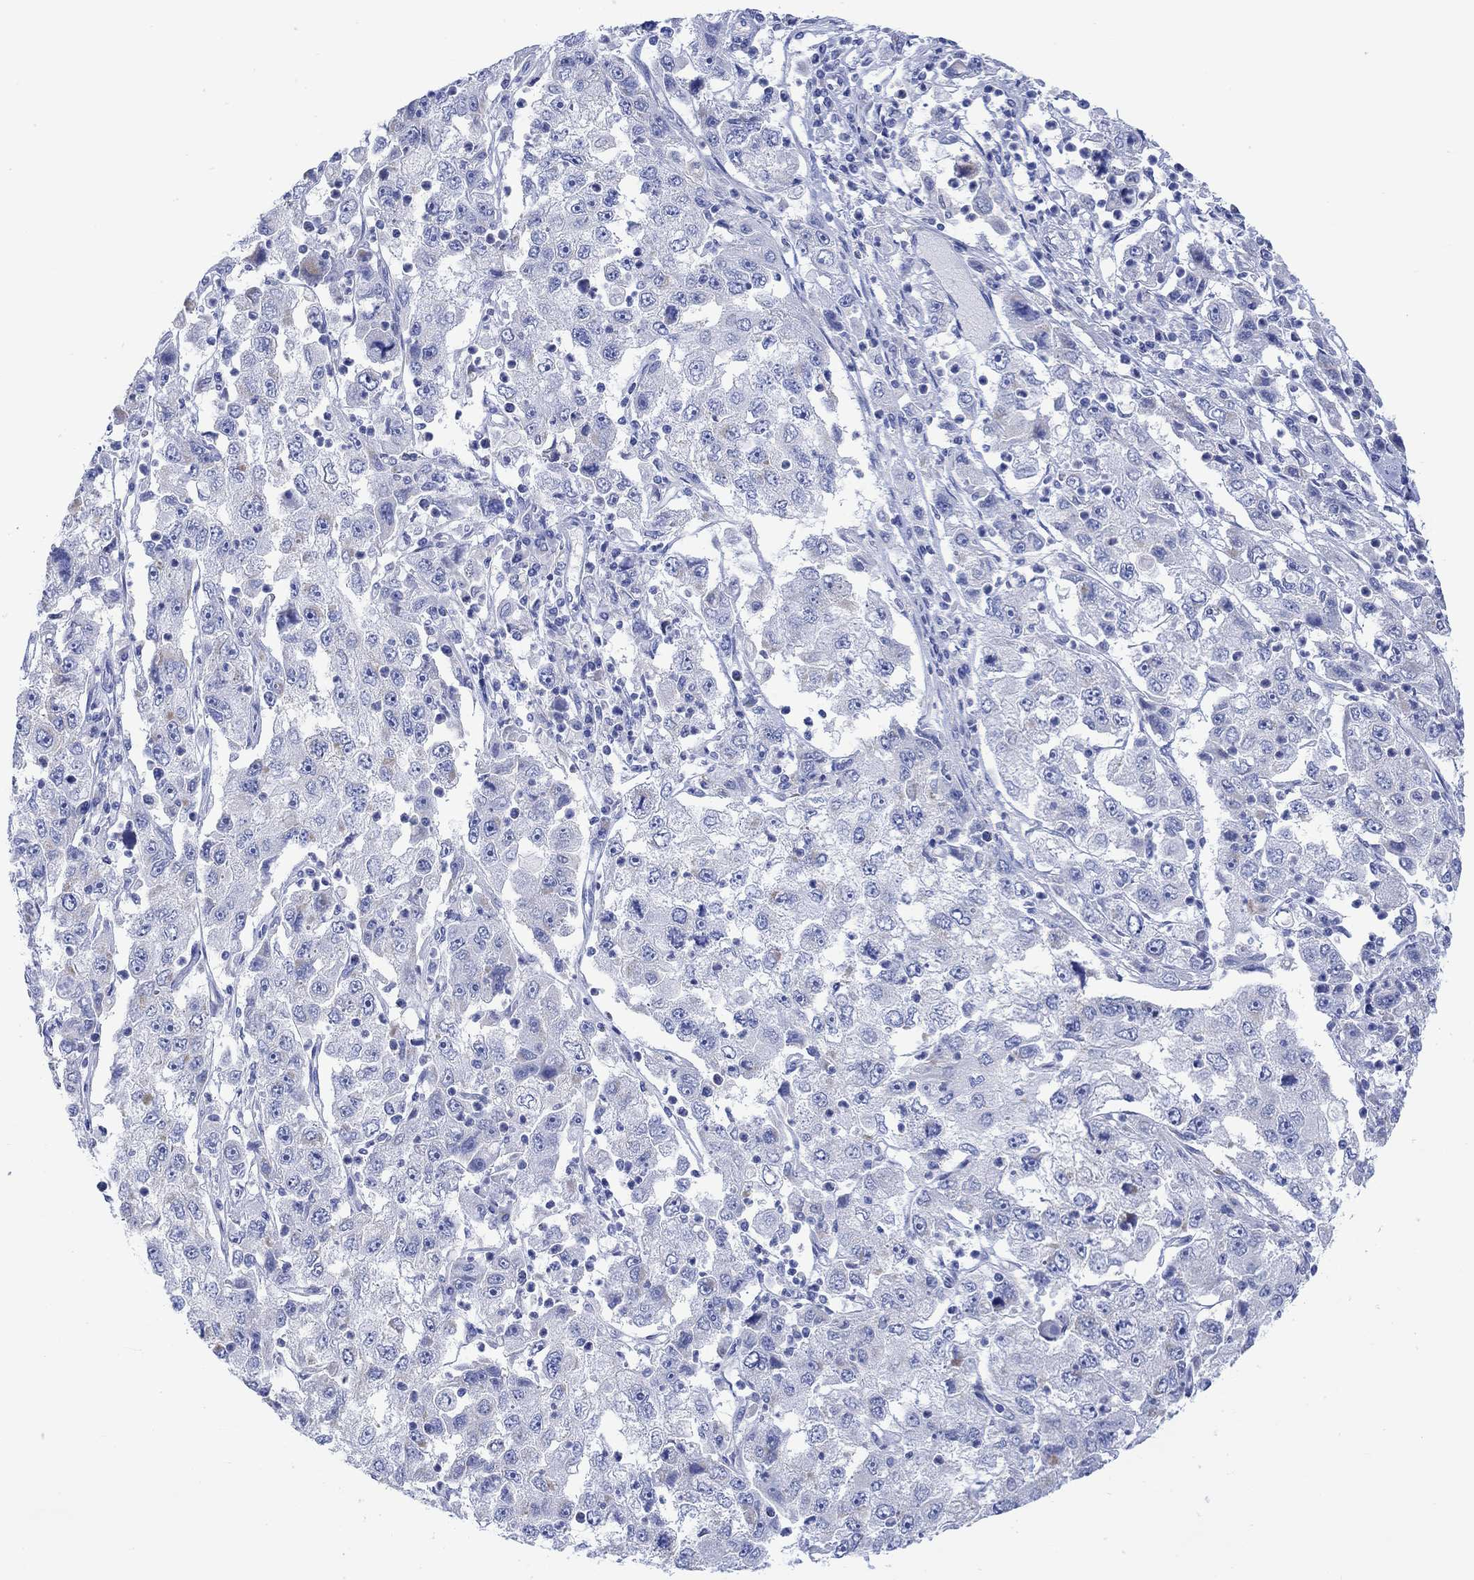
{"staining": {"intensity": "negative", "quantity": "none", "location": "none"}, "tissue": "cervical cancer", "cell_type": "Tumor cells", "image_type": "cancer", "snomed": [{"axis": "morphology", "description": "Squamous cell carcinoma, NOS"}, {"axis": "topography", "description": "Cervix"}], "caption": "Tumor cells show no significant protein expression in cervical cancer (squamous cell carcinoma). The staining is performed using DAB brown chromogen with nuclei counter-stained in using hematoxylin.", "gene": "REEP6", "patient": {"sex": "female", "age": 36}}